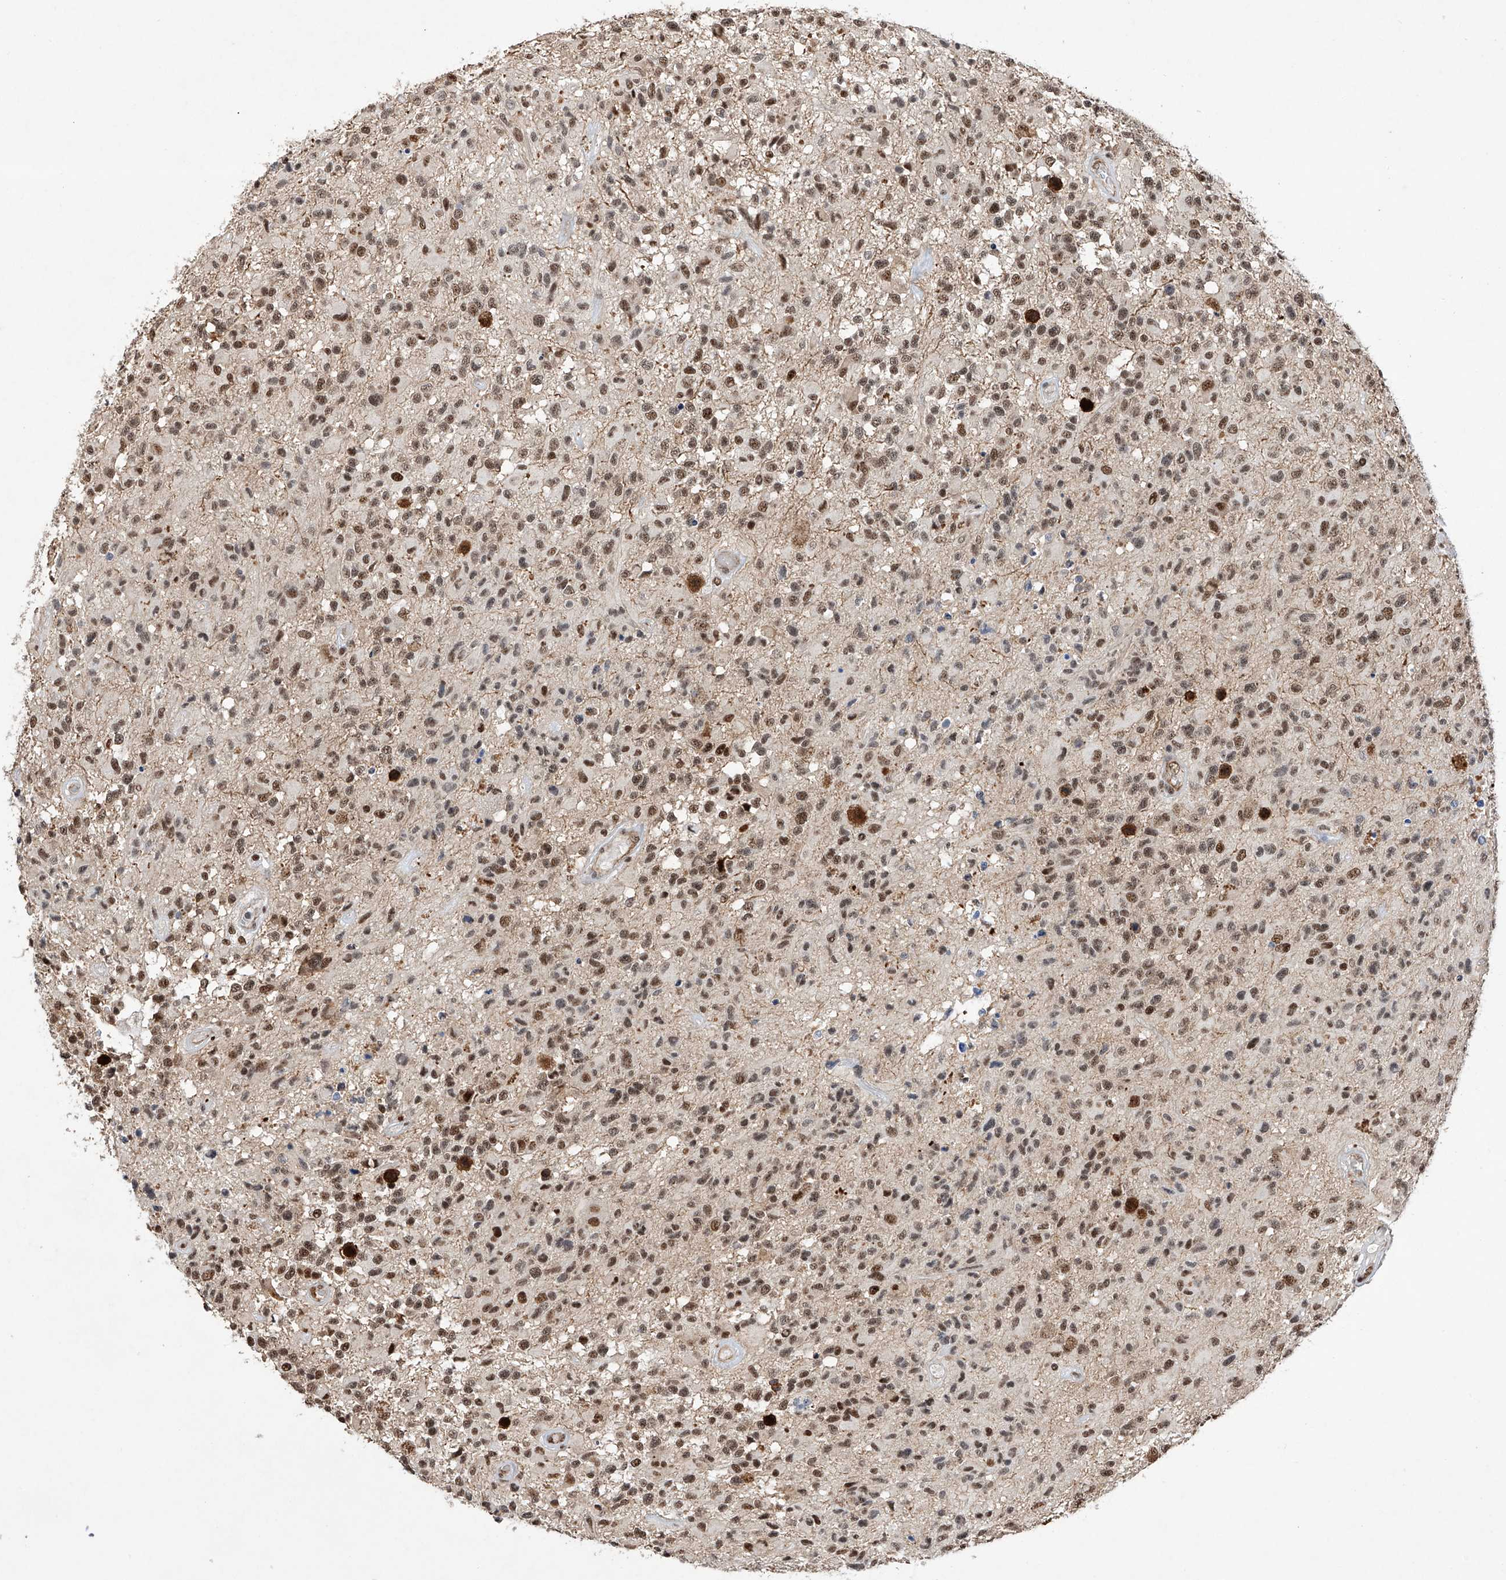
{"staining": {"intensity": "moderate", "quantity": ">75%", "location": "nuclear"}, "tissue": "glioma", "cell_type": "Tumor cells", "image_type": "cancer", "snomed": [{"axis": "morphology", "description": "Glioma, malignant, High grade"}, {"axis": "morphology", "description": "Glioblastoma, NOS"}, {"axis": "topography", "description": "Brain"}], "caption": "Moderate nuclear expression is identified in about >75% of tumor cells in glioblastoma.", "gene": "NFATC4", "patient": {"sex": "male", "age": 60}}